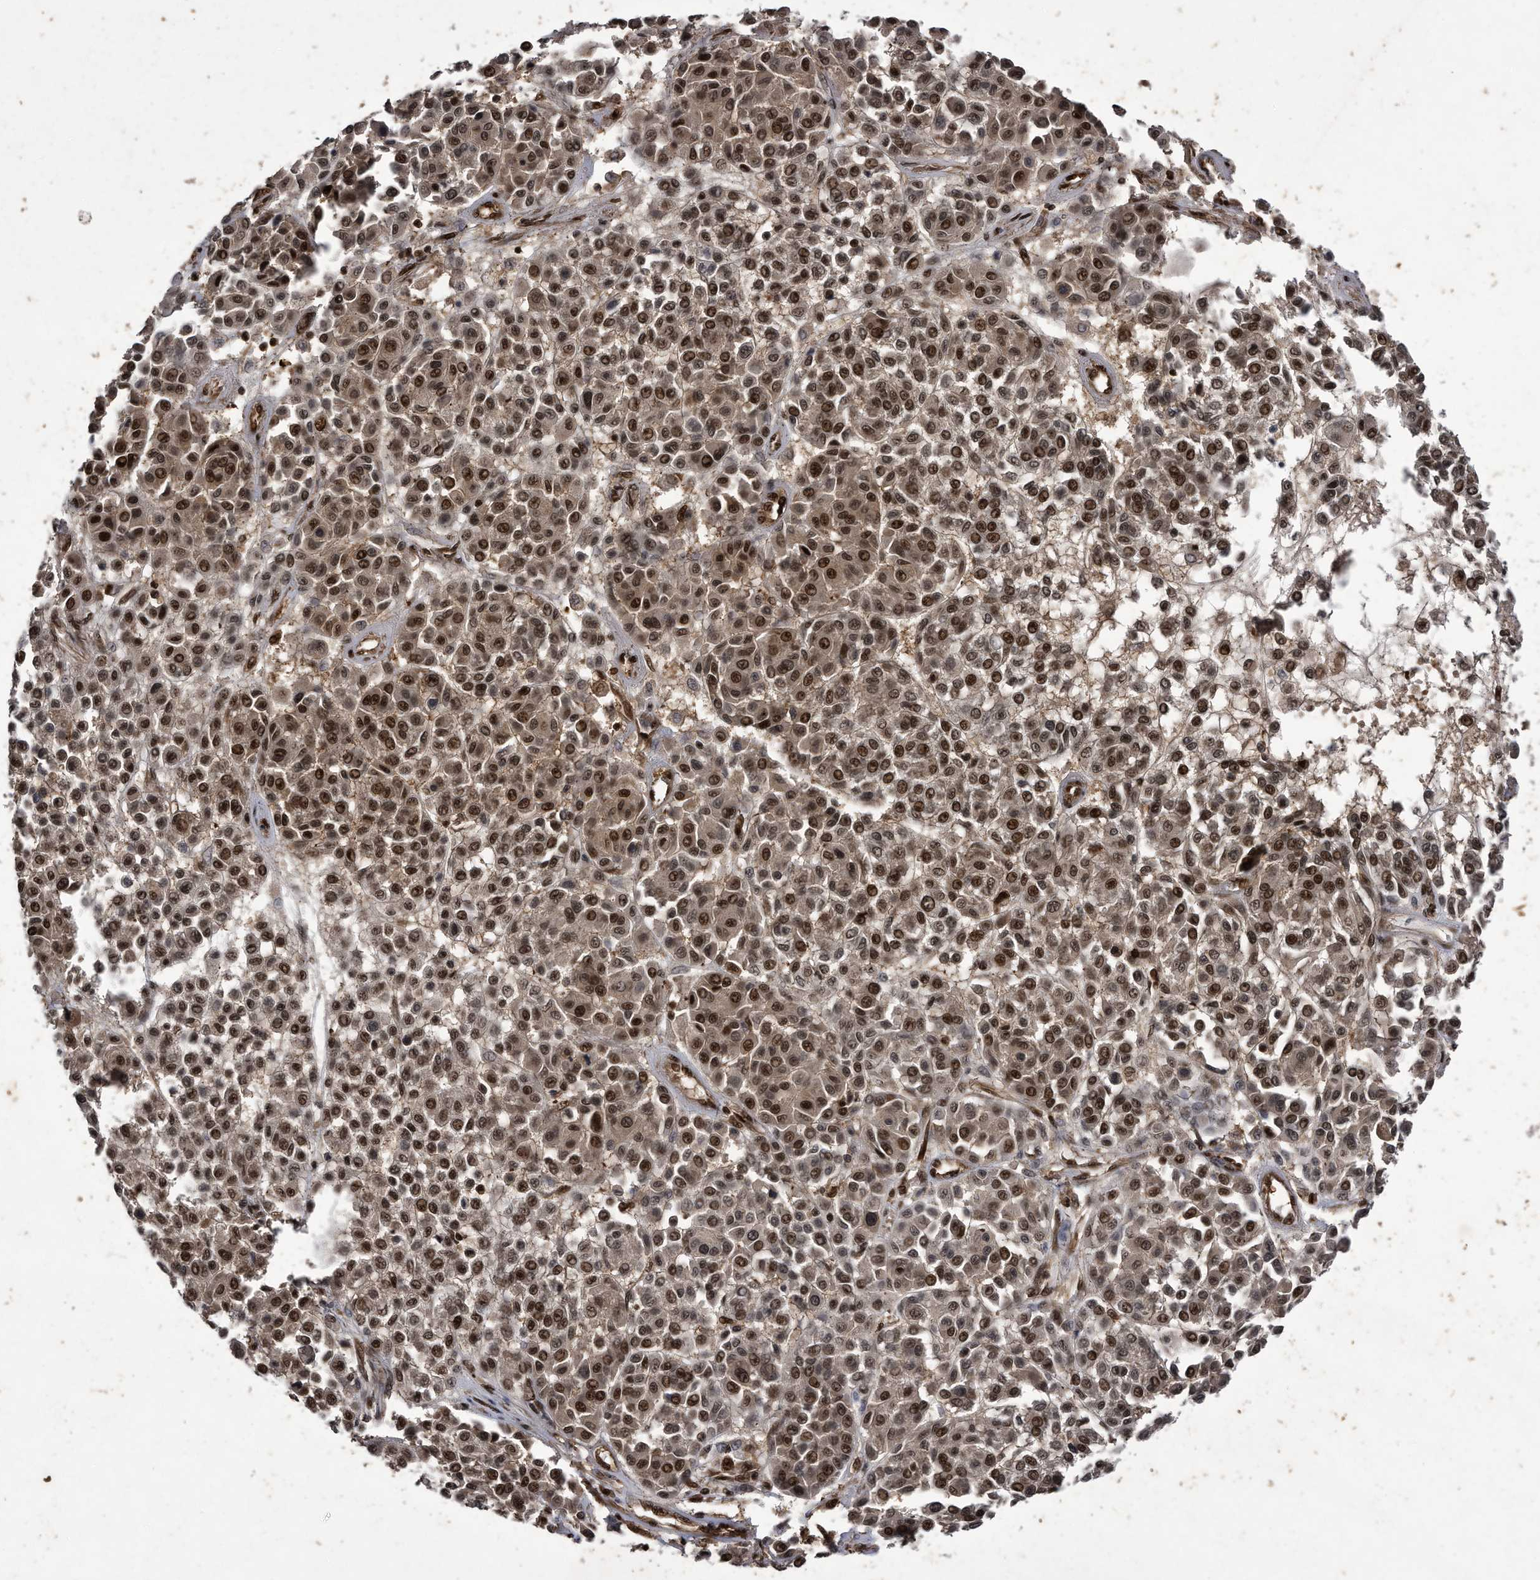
{"staining": {"intensity": "strong", "quantity": ">75%", "location": "nuclear"}, "tissue": "melanoma", "cell_type": "Tumor cells", "image_type": "cancer", "snomed": [{"axis": "morphology", "description": "Malignant melanoma, Metastatic site"}, {"axis": "topography", "description": "Soft tissue"}], "caption": "Melanoma stained for a protein shows strong nuclear positivity in tumor cells. (Brightfield microscopy of DAB IHC at high magnification).", "gene": "RAD23B", "patient": {"sex": "male", "age": 41}}